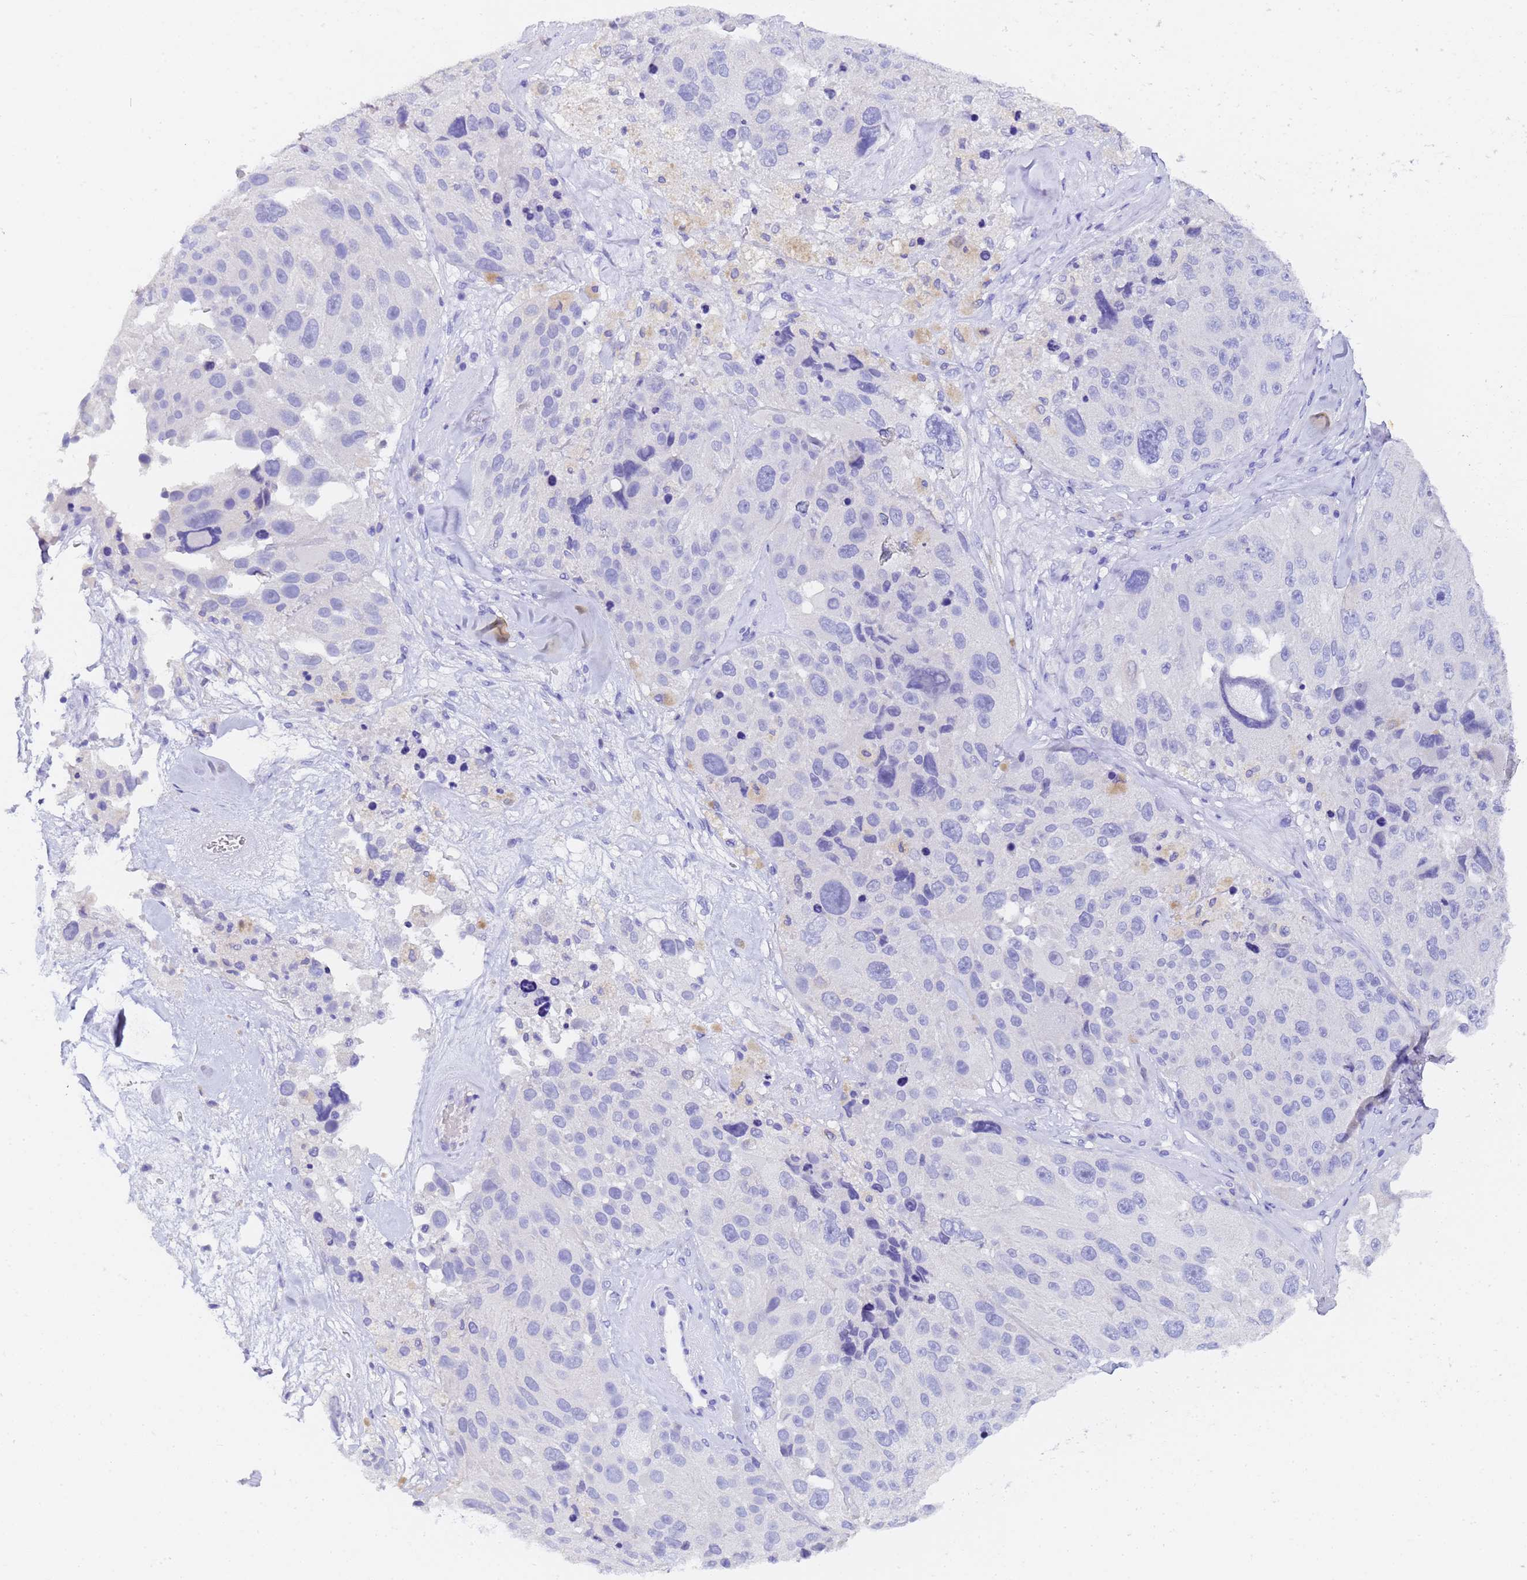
{"staining": {"intensity": "negative", "quantity": "none", "location": "none"}, "tissue": "melanoma", "cell_type": "Tumor cells", "image_type": "cancer", "snomed": [{"axis": "morphology", "description": "Malignant melanoma, Metastatic site"}, {"axis": "topography", "description": "Lymph node"}], "caption": "Photomicrograph shows no significant protein expression in tumor cells of malignant melanoma (metastatic site). (IHC, brightfield microscopy, high magnification).", "gene": "GABRA1", "patient": {"sex": "male", "age": 62}}